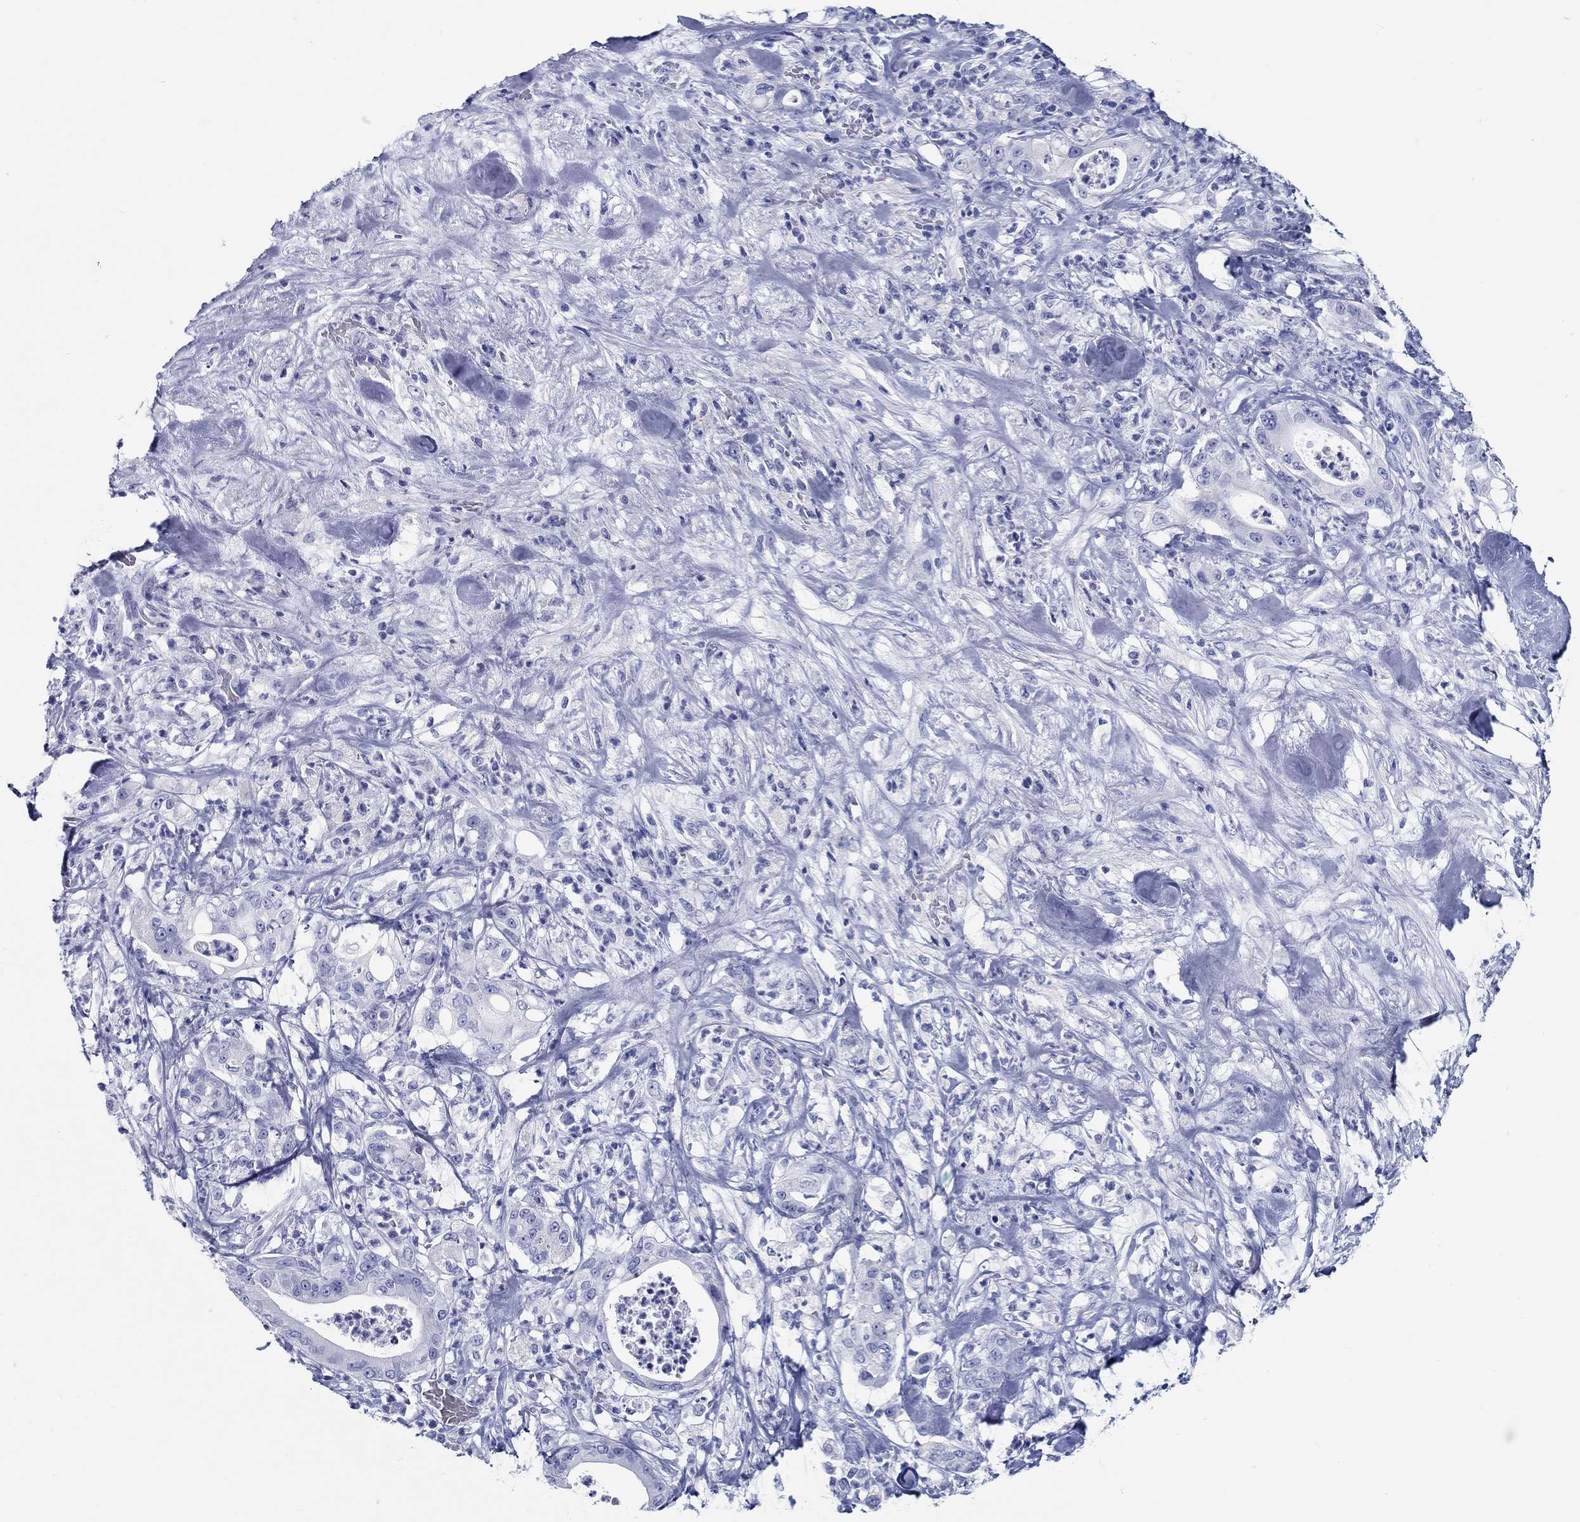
{"staining": {"intensity": "negative", "quantity": "none", "location": "none"}, "tissue": "pancreatic cancer", "cell_type": "Tumor cells", "image_type": "cancer", "snomed": [{"axis": "morphology", "description": "Adenocarcinoma, NOS"}, {"axis": "topography", "description": "Pancreas"}], "caption": "An immunohistochemistry histopathology image of pancreatic cancer (adenocarcinoma) is shown. There is no staining in tumor cells of pancreatic cancer (adenocarcinoma). (Brightfield microscopy of DAB (3,3'-diaminobenzidine) immunohistochemistry (IHC) at high magnification).", "gene": "FBXO2", "patient": {"sex": "male", "age": 71}}